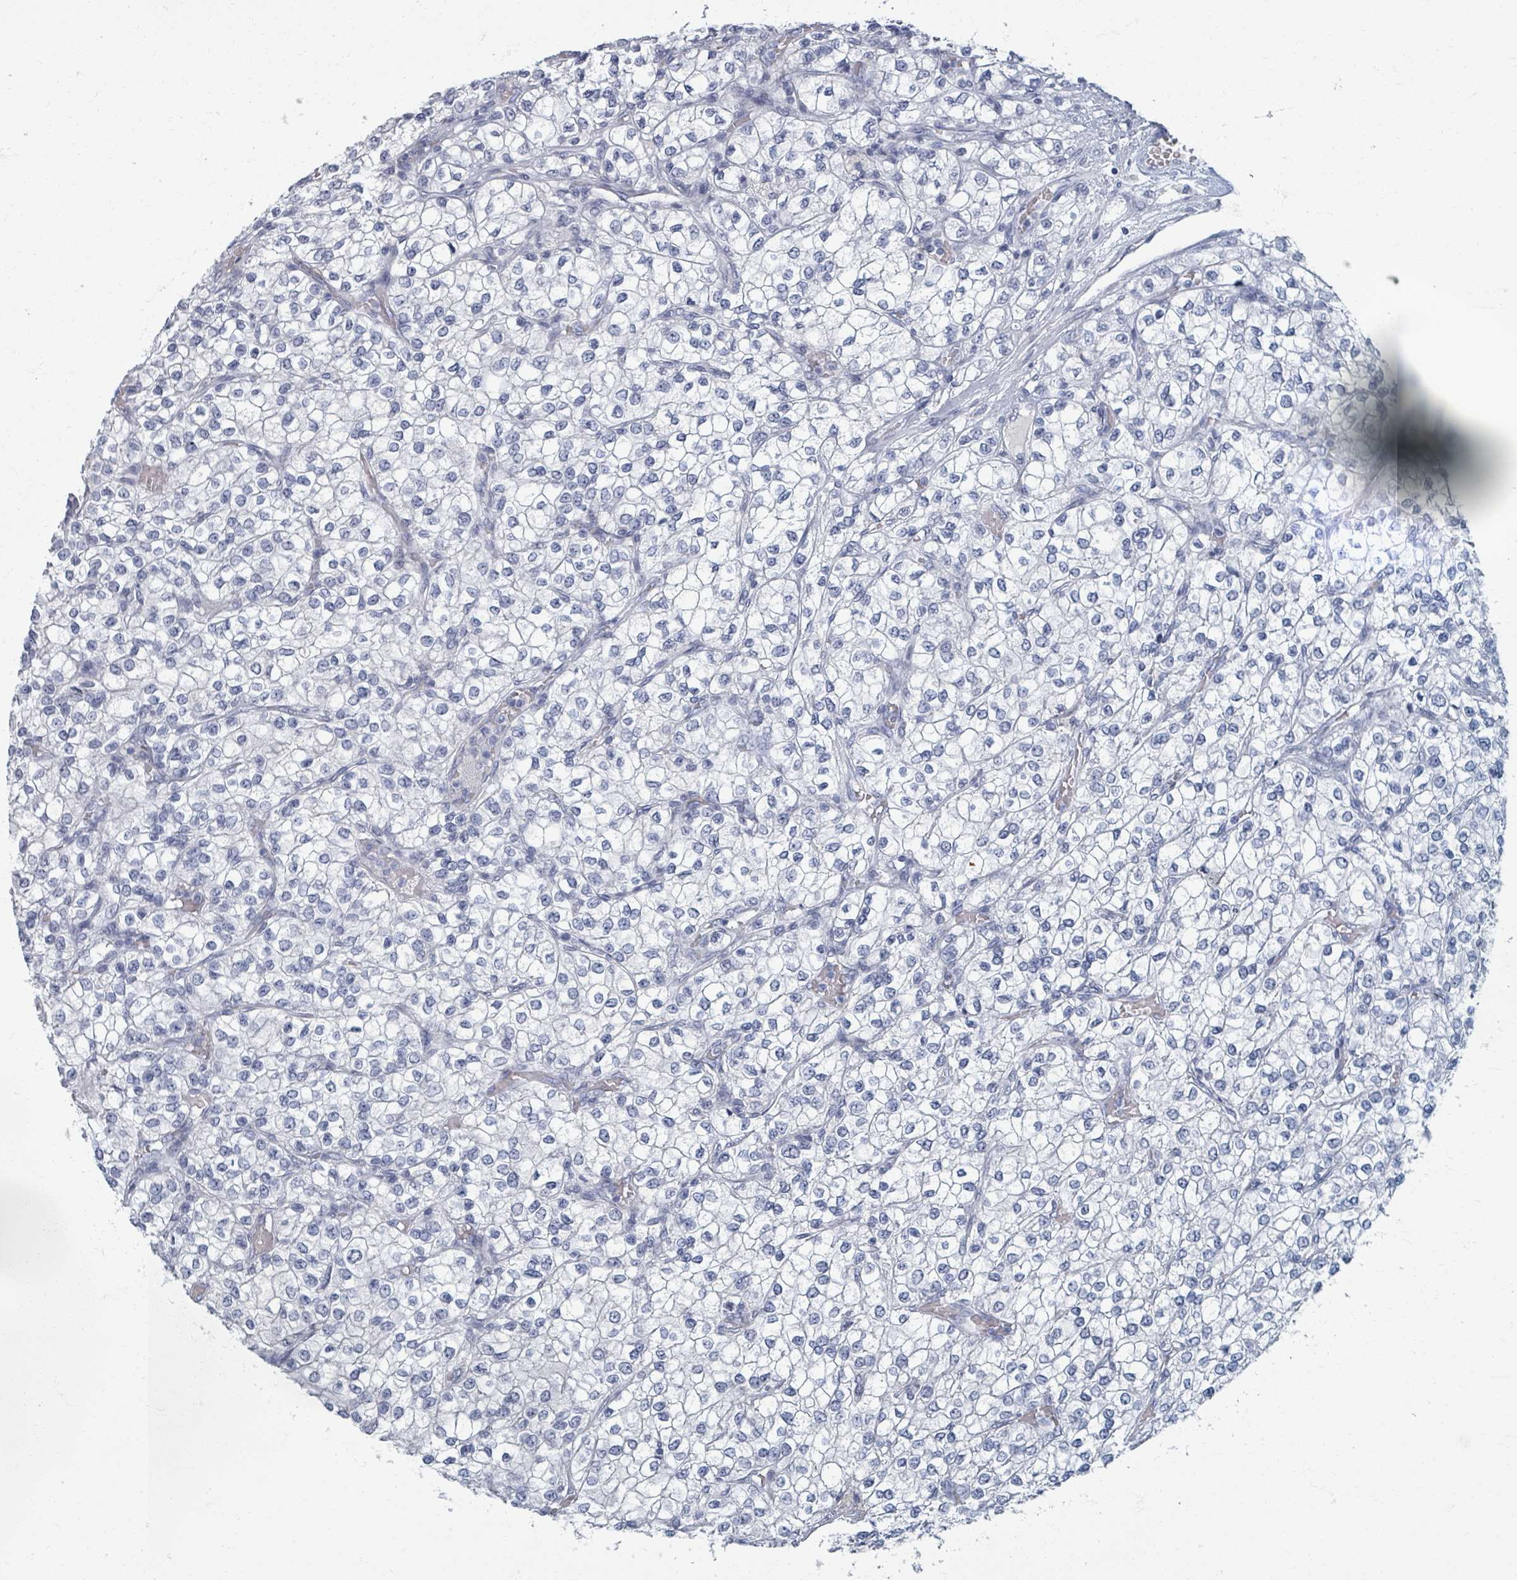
{"staining": {"intensity": "negative", "quantity": "none", "location": "none"}, "tissue": "renal cancer", "cell_type": "Tumor cells", "image_type": "cancer", "snomed": [{"axis": "morphology", "description": "Adenocarcinoma, NOS"}, {"axis": "topography", "description": "Kidney"}], "caption": "Histopathology image shows no significant protein staining in tumor cells of adenocarcinoma (renal). (DAB immunohistochemistry, high magnification).", "gene": "TAS2R1", "patient": {"sex": "male", "age": 80}}